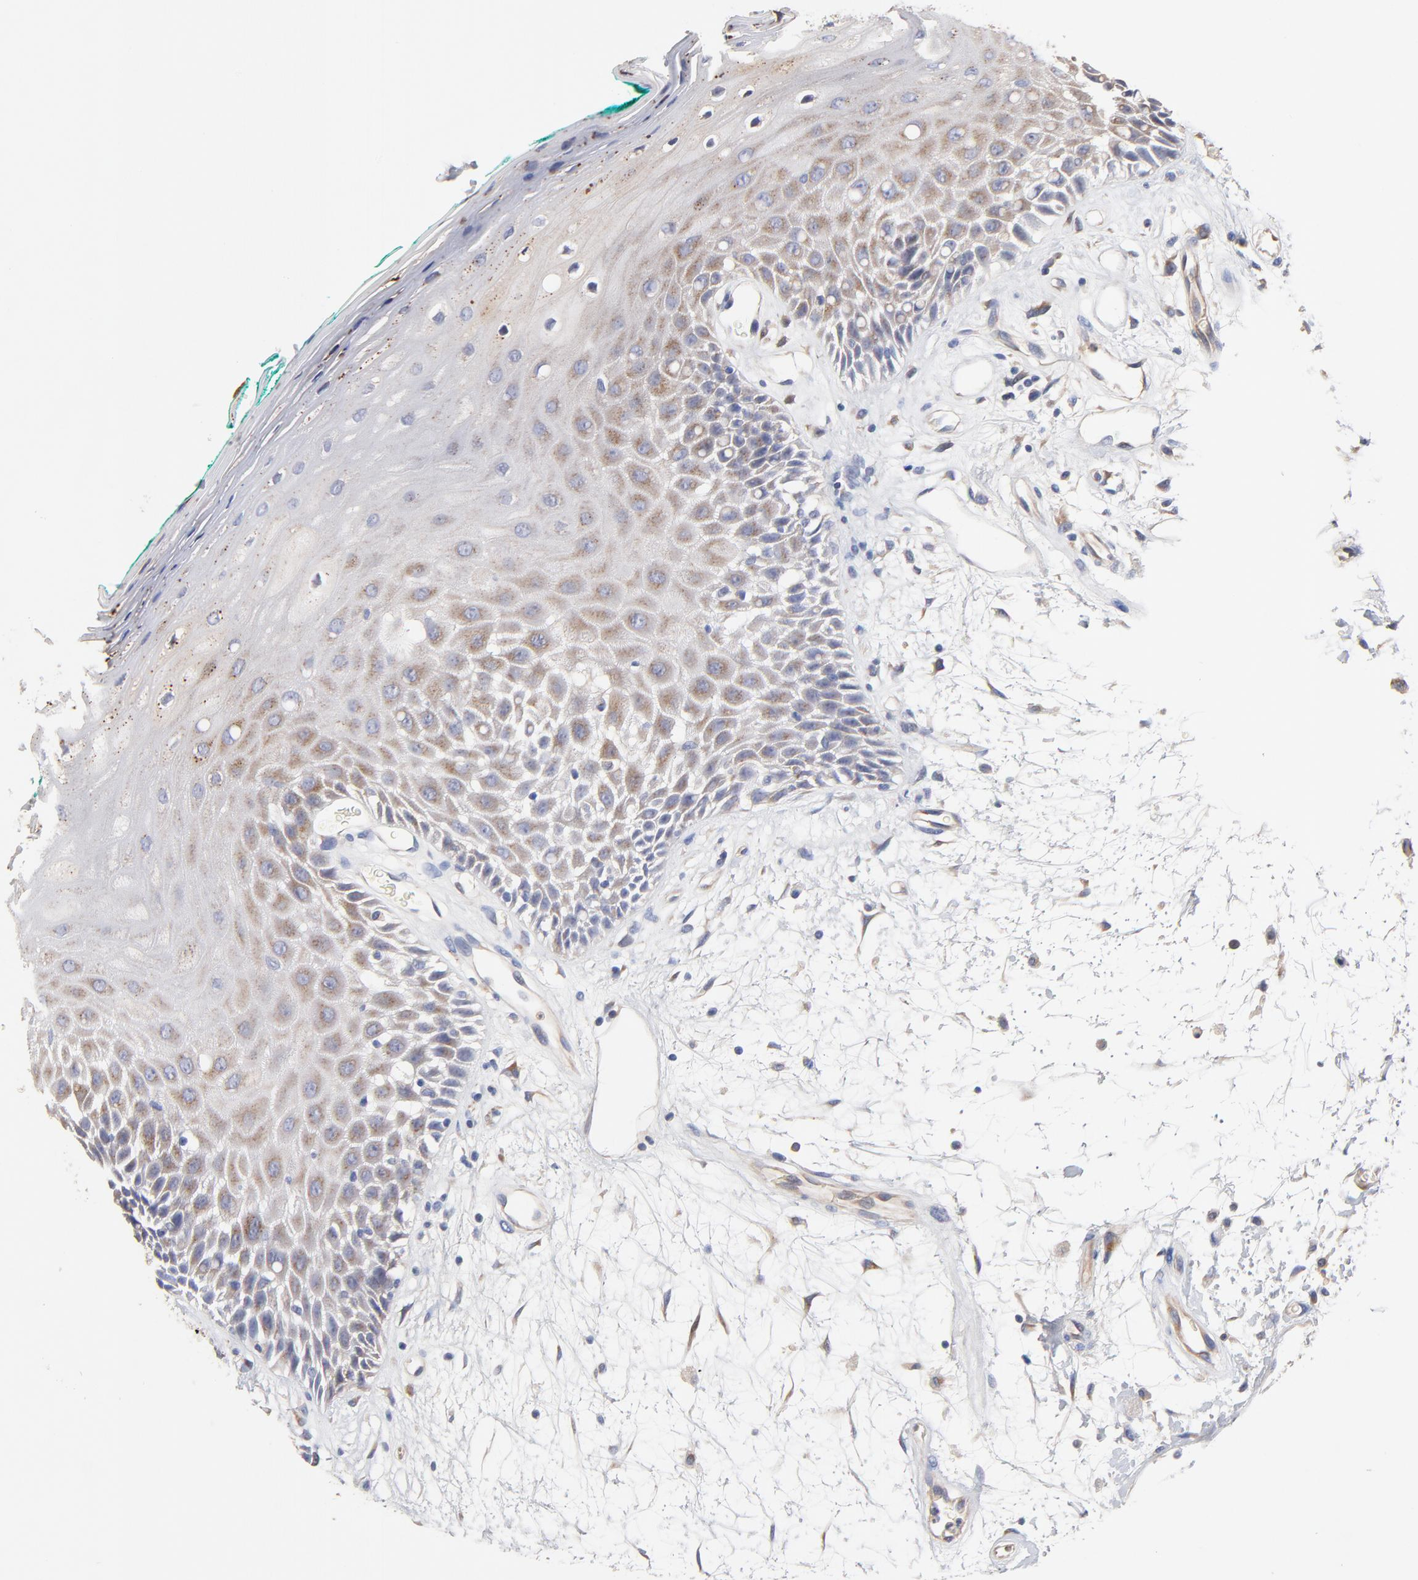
{"staining": {"intensity": "weak", "quantity": "25%-75%", "location": "cytoplasmic/membranous"}, "tissue": "oral mucosa", "cell_type": "Squamous epithelial cells", "image_type": "normal", "snomed": [{"axis": "morphology", "description": "Normal tissue, NOS"}, {"axis": "morphology", "description": "Squamous cell carcinoma, NOS"}, {"axis": "topography", "description": "Skeletal muscle"}, {"axis": "topography", "description": "Oral tissue"}, {"axis": "topography", "description": "Head-Neck"}], "caption": "Unremarkable oral mucosa demonstrates weak cytoplasmic/membranous staining in approximately 25%-75% of squamous epithelial cells.", "gene": "FBXL2", "patient": {"sex": "female", "age": 84}}